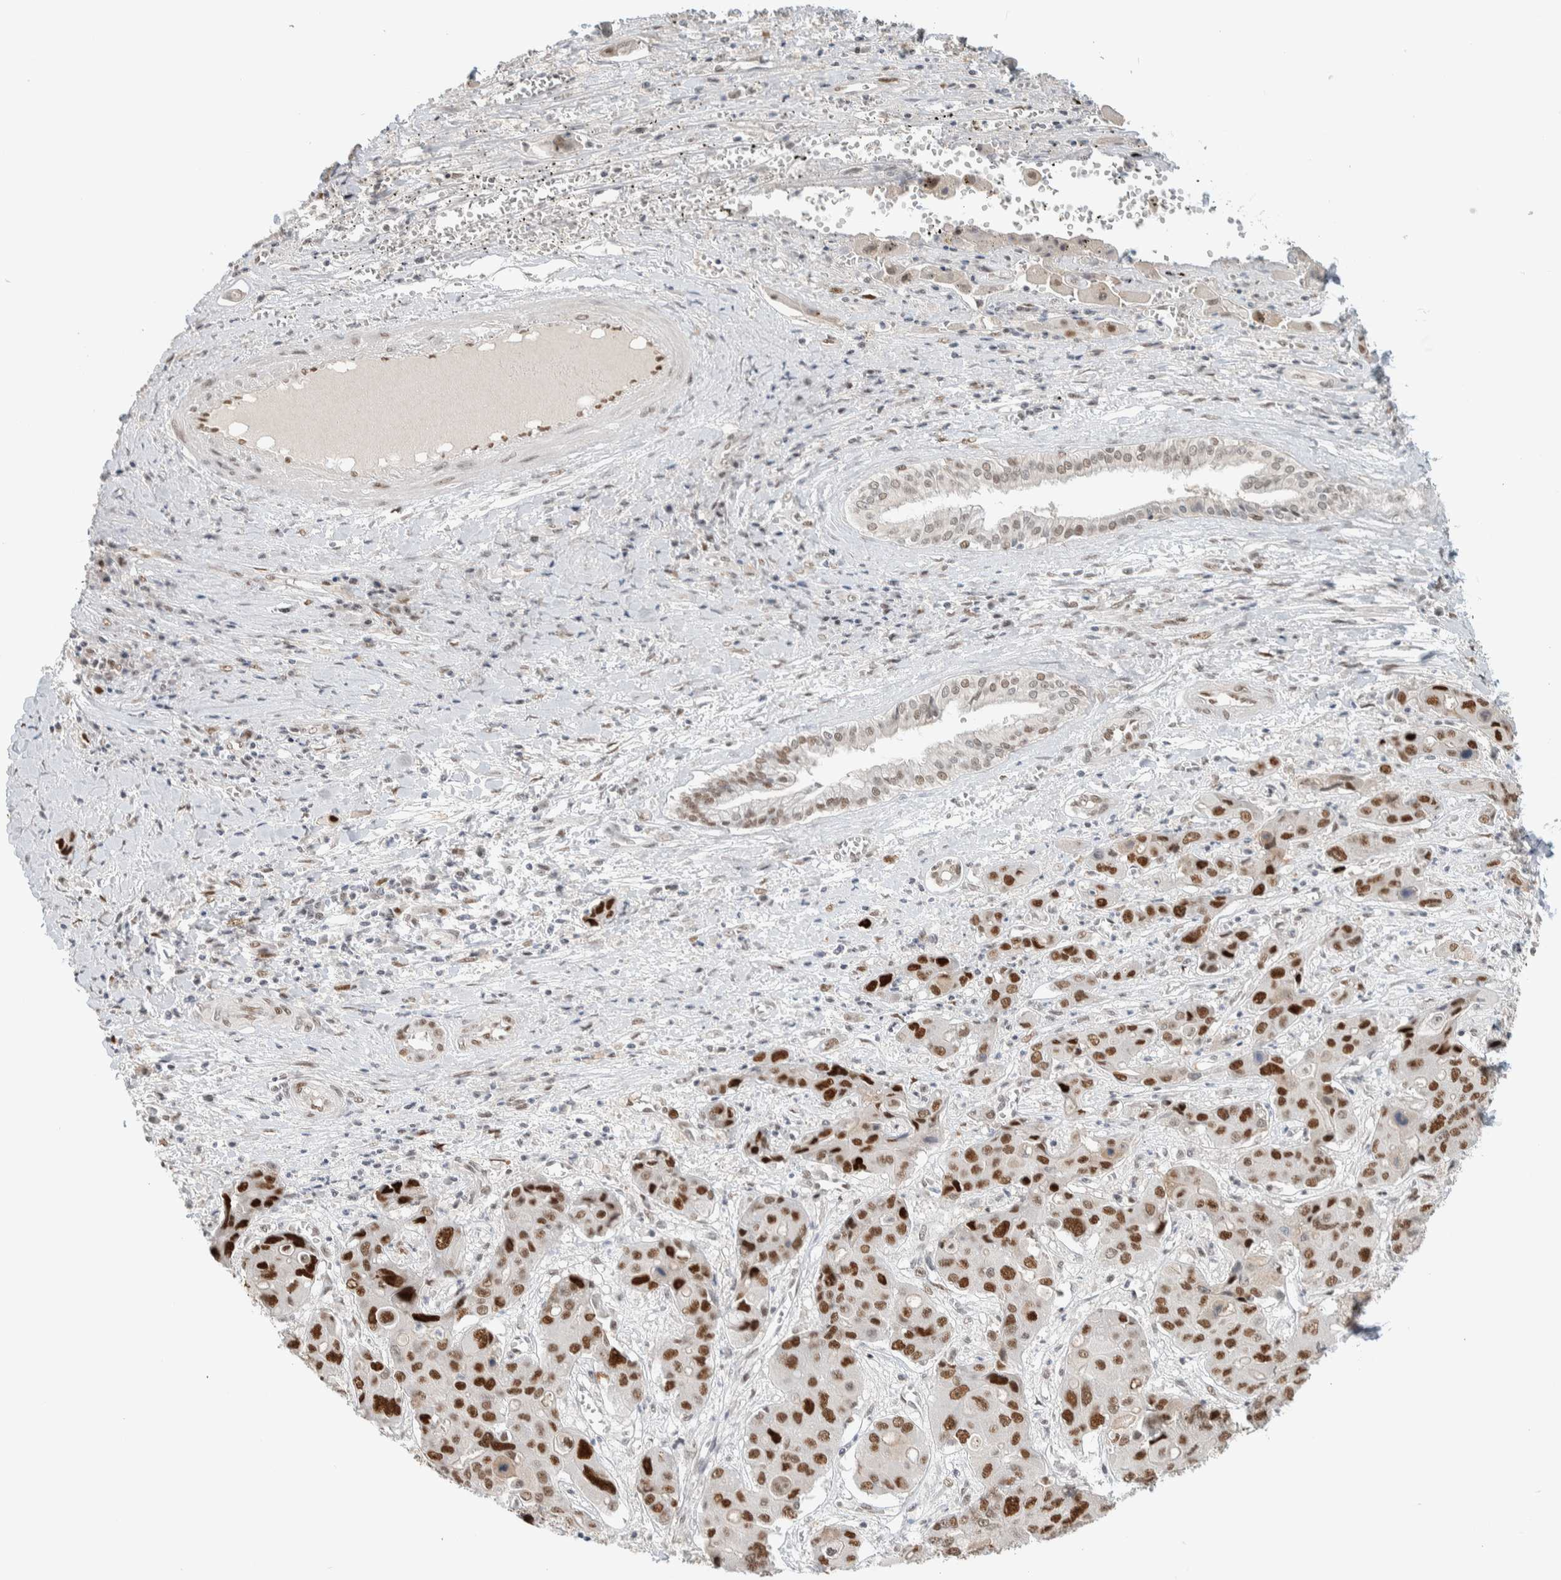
{"staining": {"intensity": "strong", "quantity": ">75%", "location": "nuclear"}, "tissue": "liver cancer", "cell_type": "Tumor cells", "image_type": "cancer", "snomed": [{"axis": "morphology", "description": "Cholangiocarcinoma"}, {"axis": "topography", "description": "Liver"}], "caption": "Liver cholangiocarcinoma was stained to show a protein in brown. There is high levels of strong nuclear expression in about >75% of tumor cells.", "gene": "PUS7", "patient": {"sex": "male", "age": 67}}